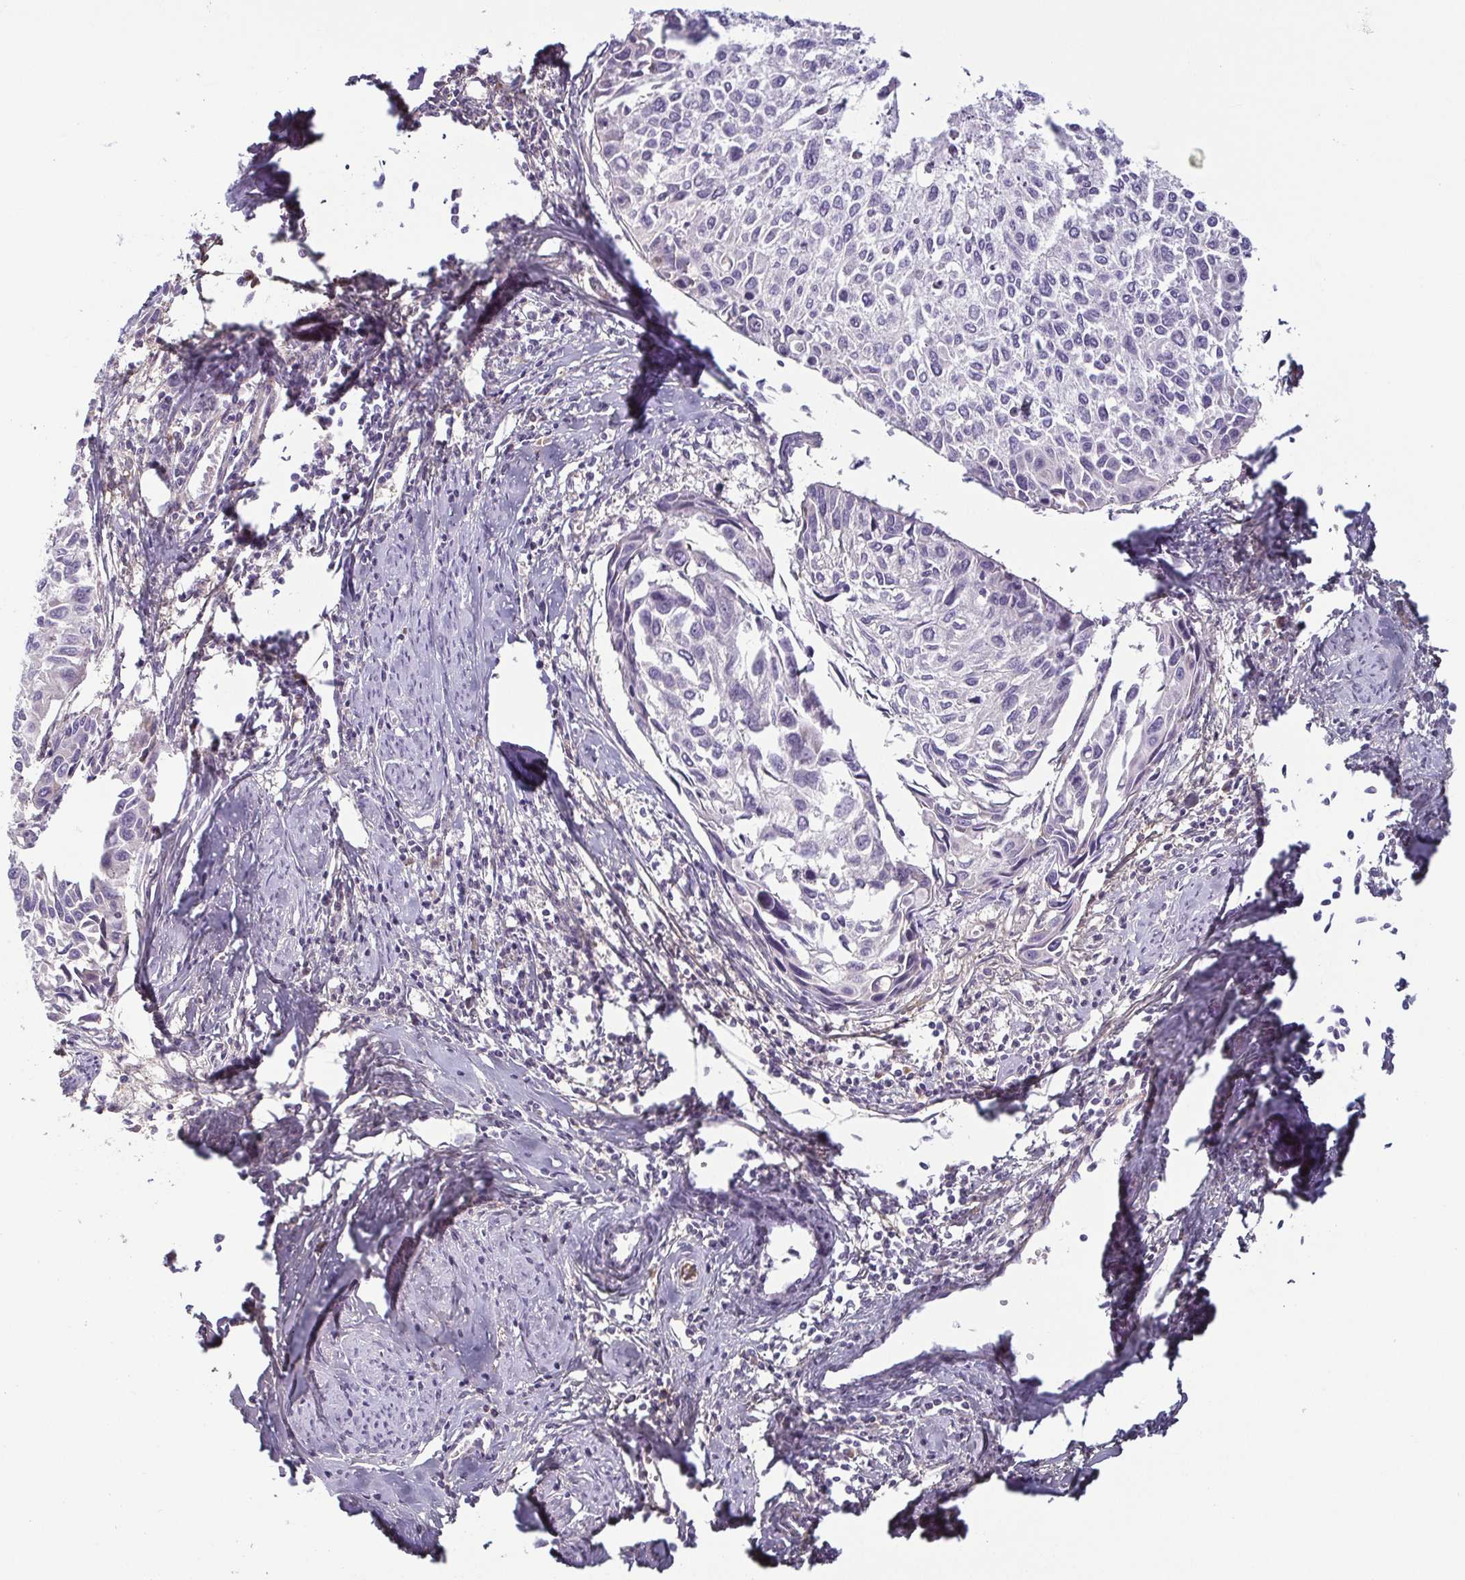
{"staining": {"intensity": "negative", "quantity": "none", "location": "none"}, "tissue": "cervical cancer", "cell_type": "Tumor cells", "image_type": "cancer", "snomed": [{"axis": "morphology", "description": "Squamous cell carcinoma, NOS"}, {"axis": "topography", "description": "Cervix"}], "caption": "Tumor cells are negative for protein expression in human cervical cancer (squamous cell carcinoma). The staining was performed using DAB (3,3'-diaminobenzidine) to visualize the protein expression in brown, while the nuclei were stained in blue with hematoxylin (Magnification: 20x).", "gene": "ECM1", "patient": {"sex": "female", "age": 50}}